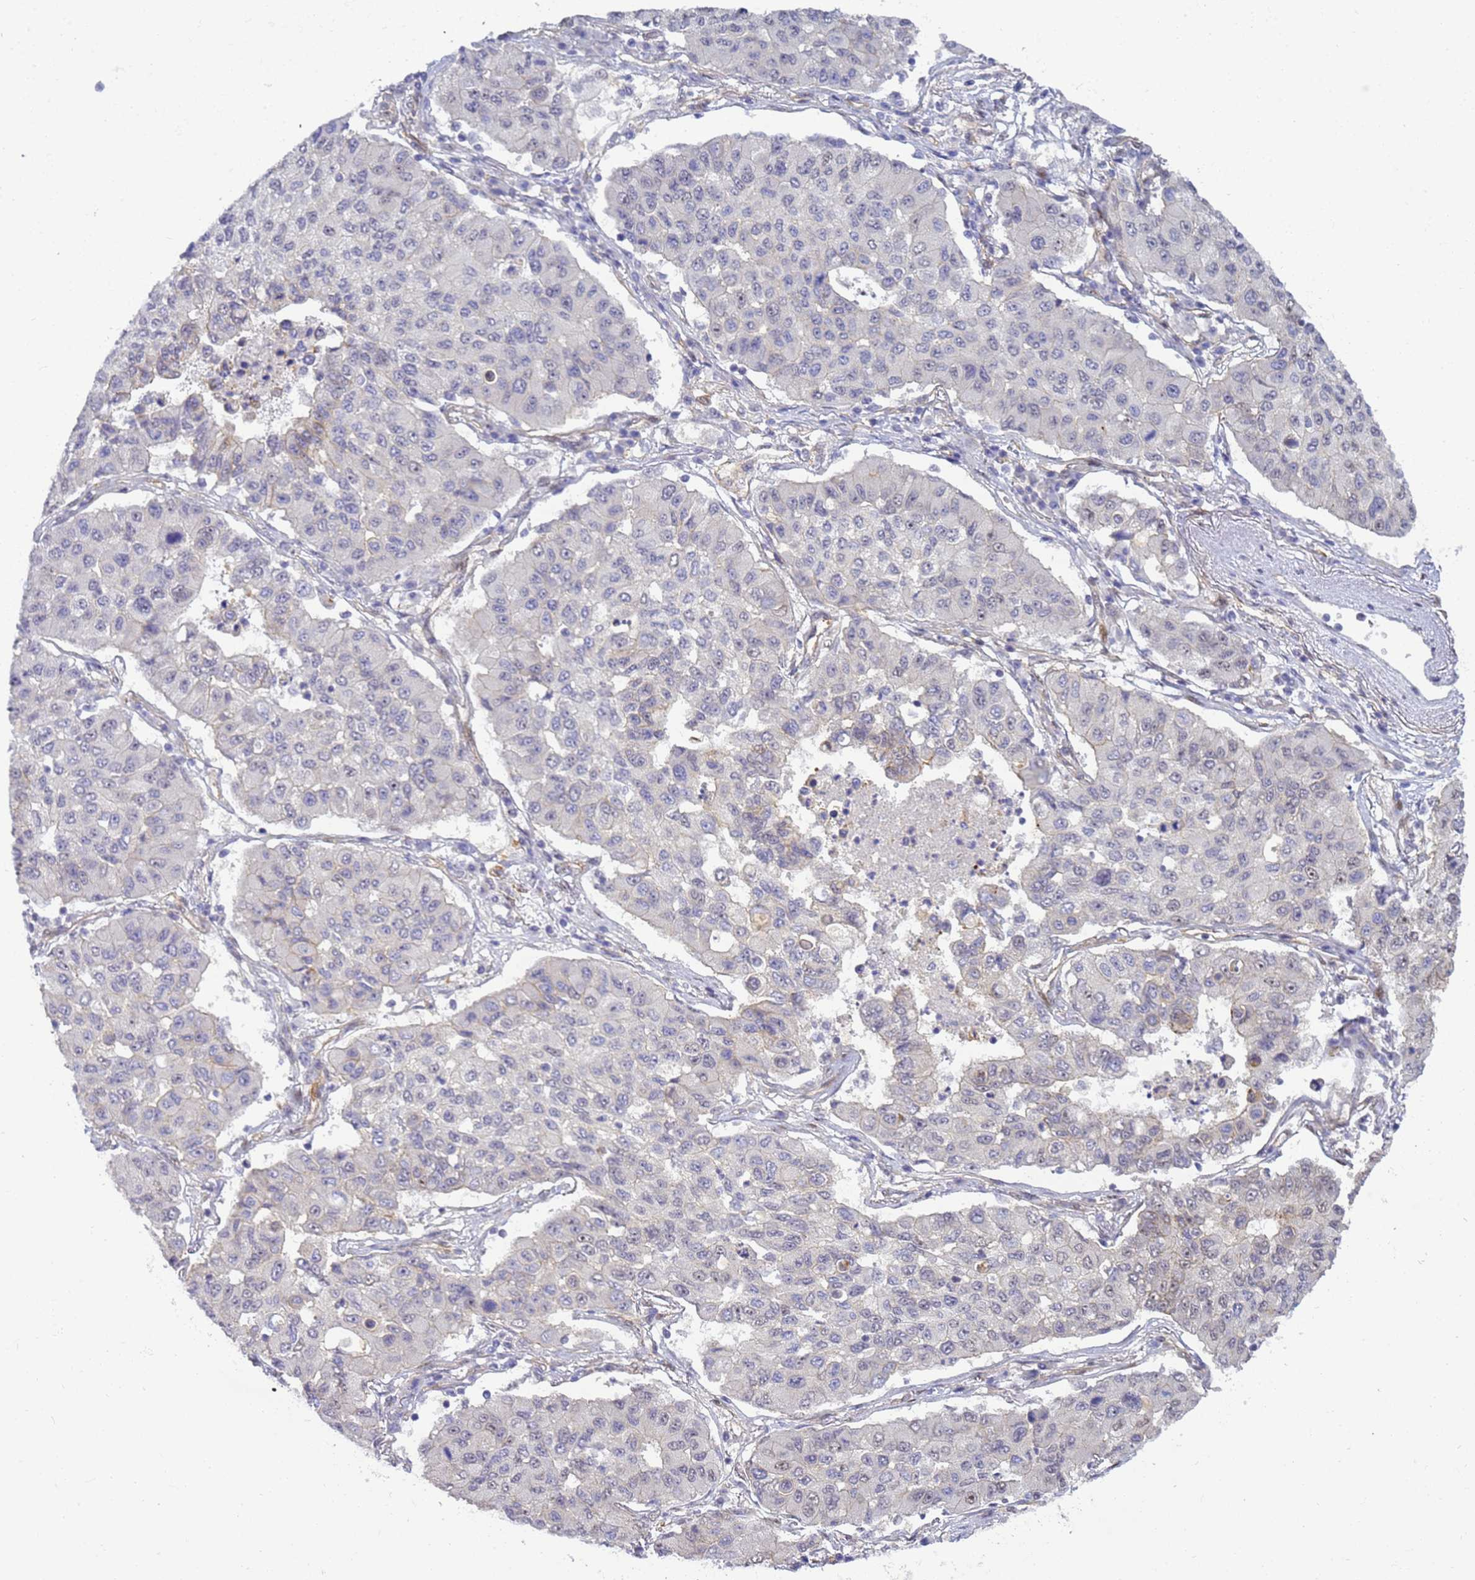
{"staining": {"intensity": "negative", "quantity": "none", "location": "none"}, "tissue": "lung cancer", "cell_type": "Tumor cells", "image_type": "cancer", "snomed": [{"axis": "morphology", "description": "Squamous cell carcinoma, NOS"}, {"axis": "topography", "description": "Lung"}], "caption": "Immunohistochemistry micrograph of human squamous cell carcinoma (lung) stained for a protein (brown), which shows no staining in tumor cells. The staining was performed using DAB to visualize the protein expression in brown, while the nuclei were stained in blue with hematoxylin (Magnification: 20x).", "gene": "GON4L", "patient": {"sex": "male", "age": 74}}